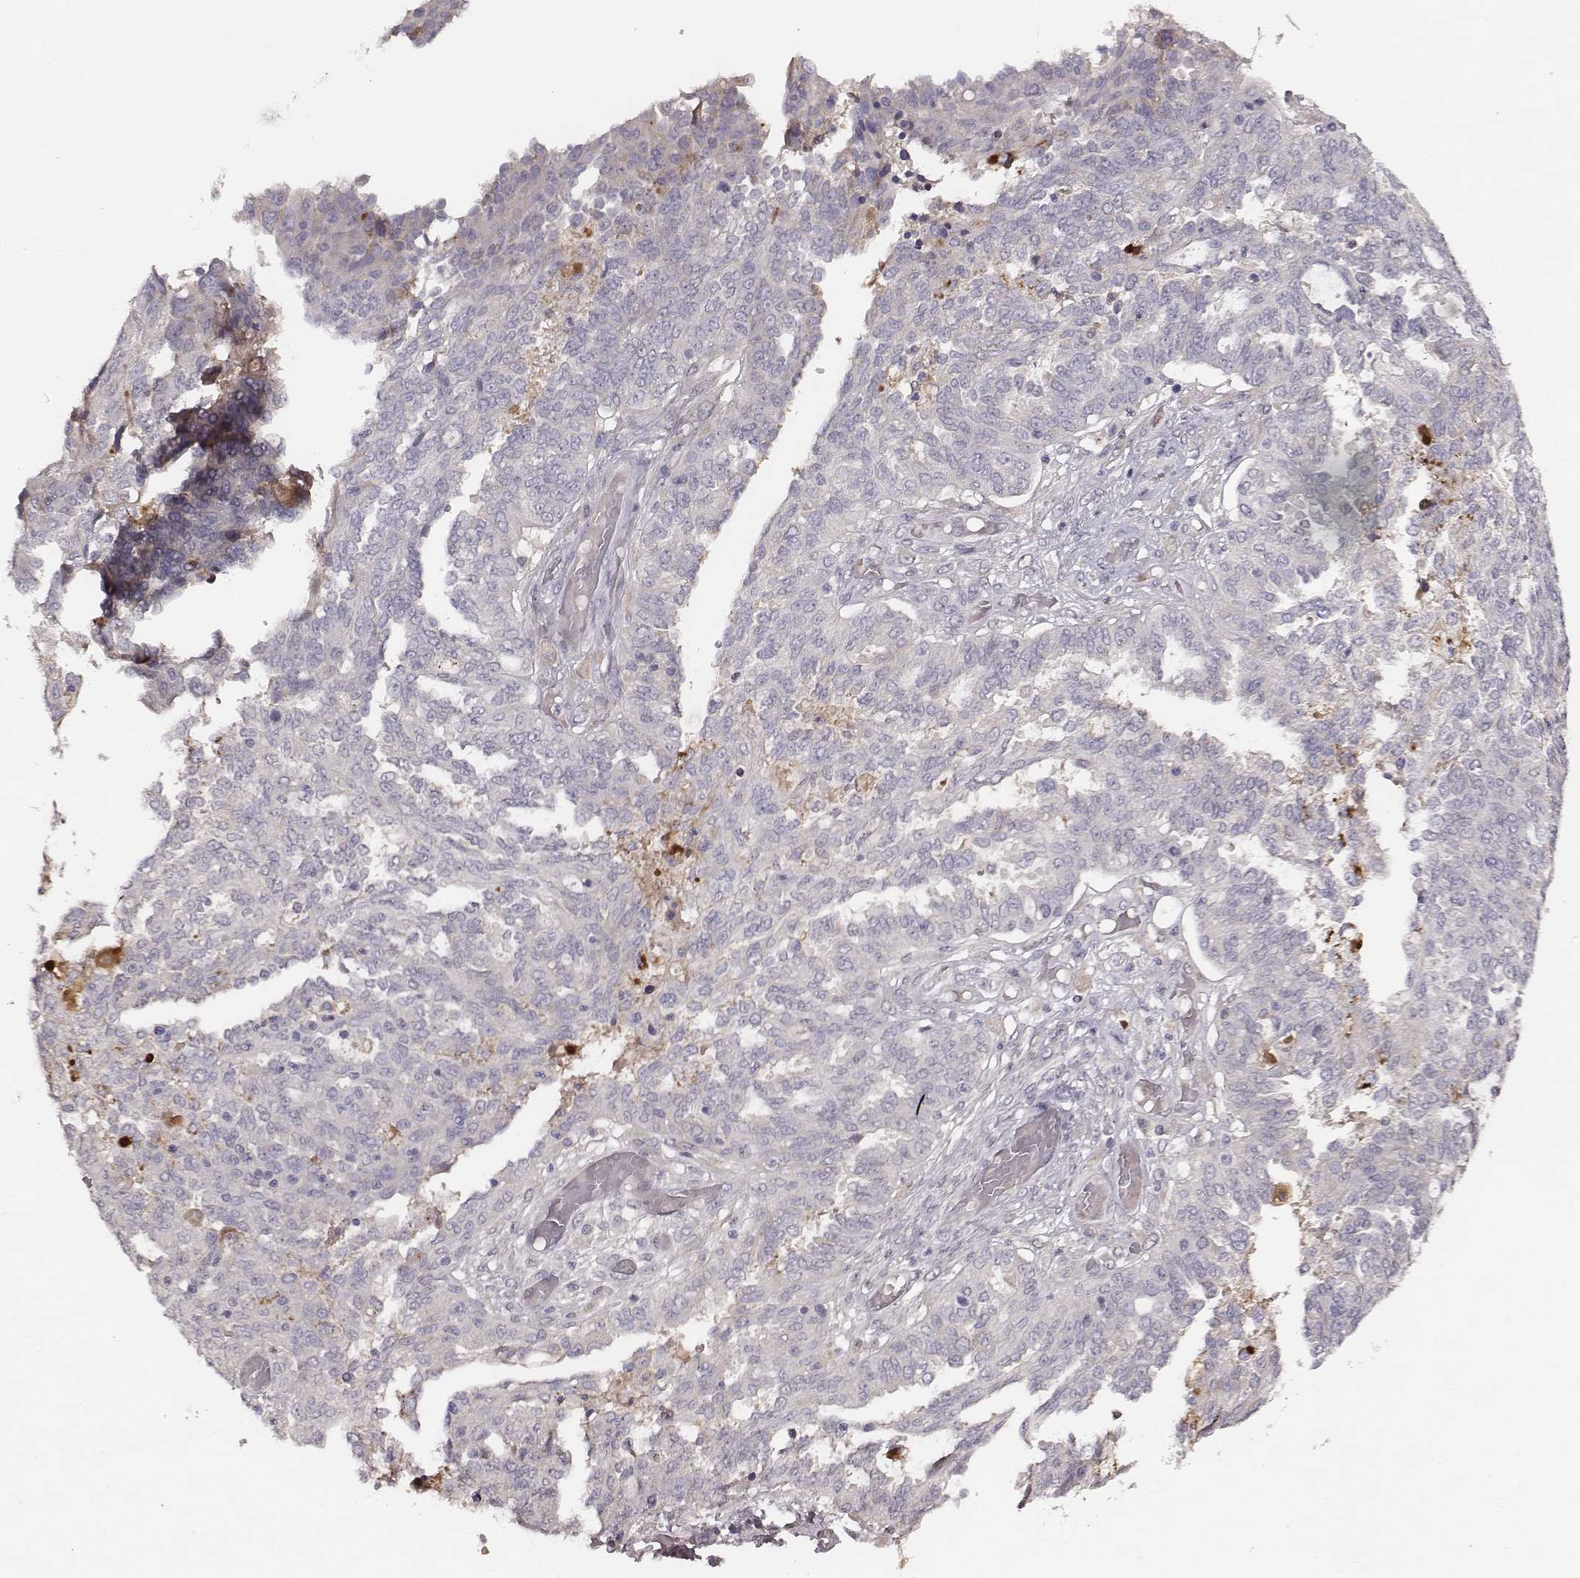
{"staining": {"intensity": "negative", "quantity": "none", "location": "none"}, "tissue": "ovarian cancer", "cell_type": "Tumor cells", "image_type": "cancer", "snomed": [{"axis": "morphology", "description": "Cystadenocarcinoma, serous, NOS"}, {"axis": "topography", "description": "Ovary"}], "caption": "Human ovarian serous cystadenocarcinoma stained for a protein using immunohistochemistry (IHC) reveals no staining in tumor cells.", "gene": "SLC22A6", "patient": {"sex": "female", "age": 67}}